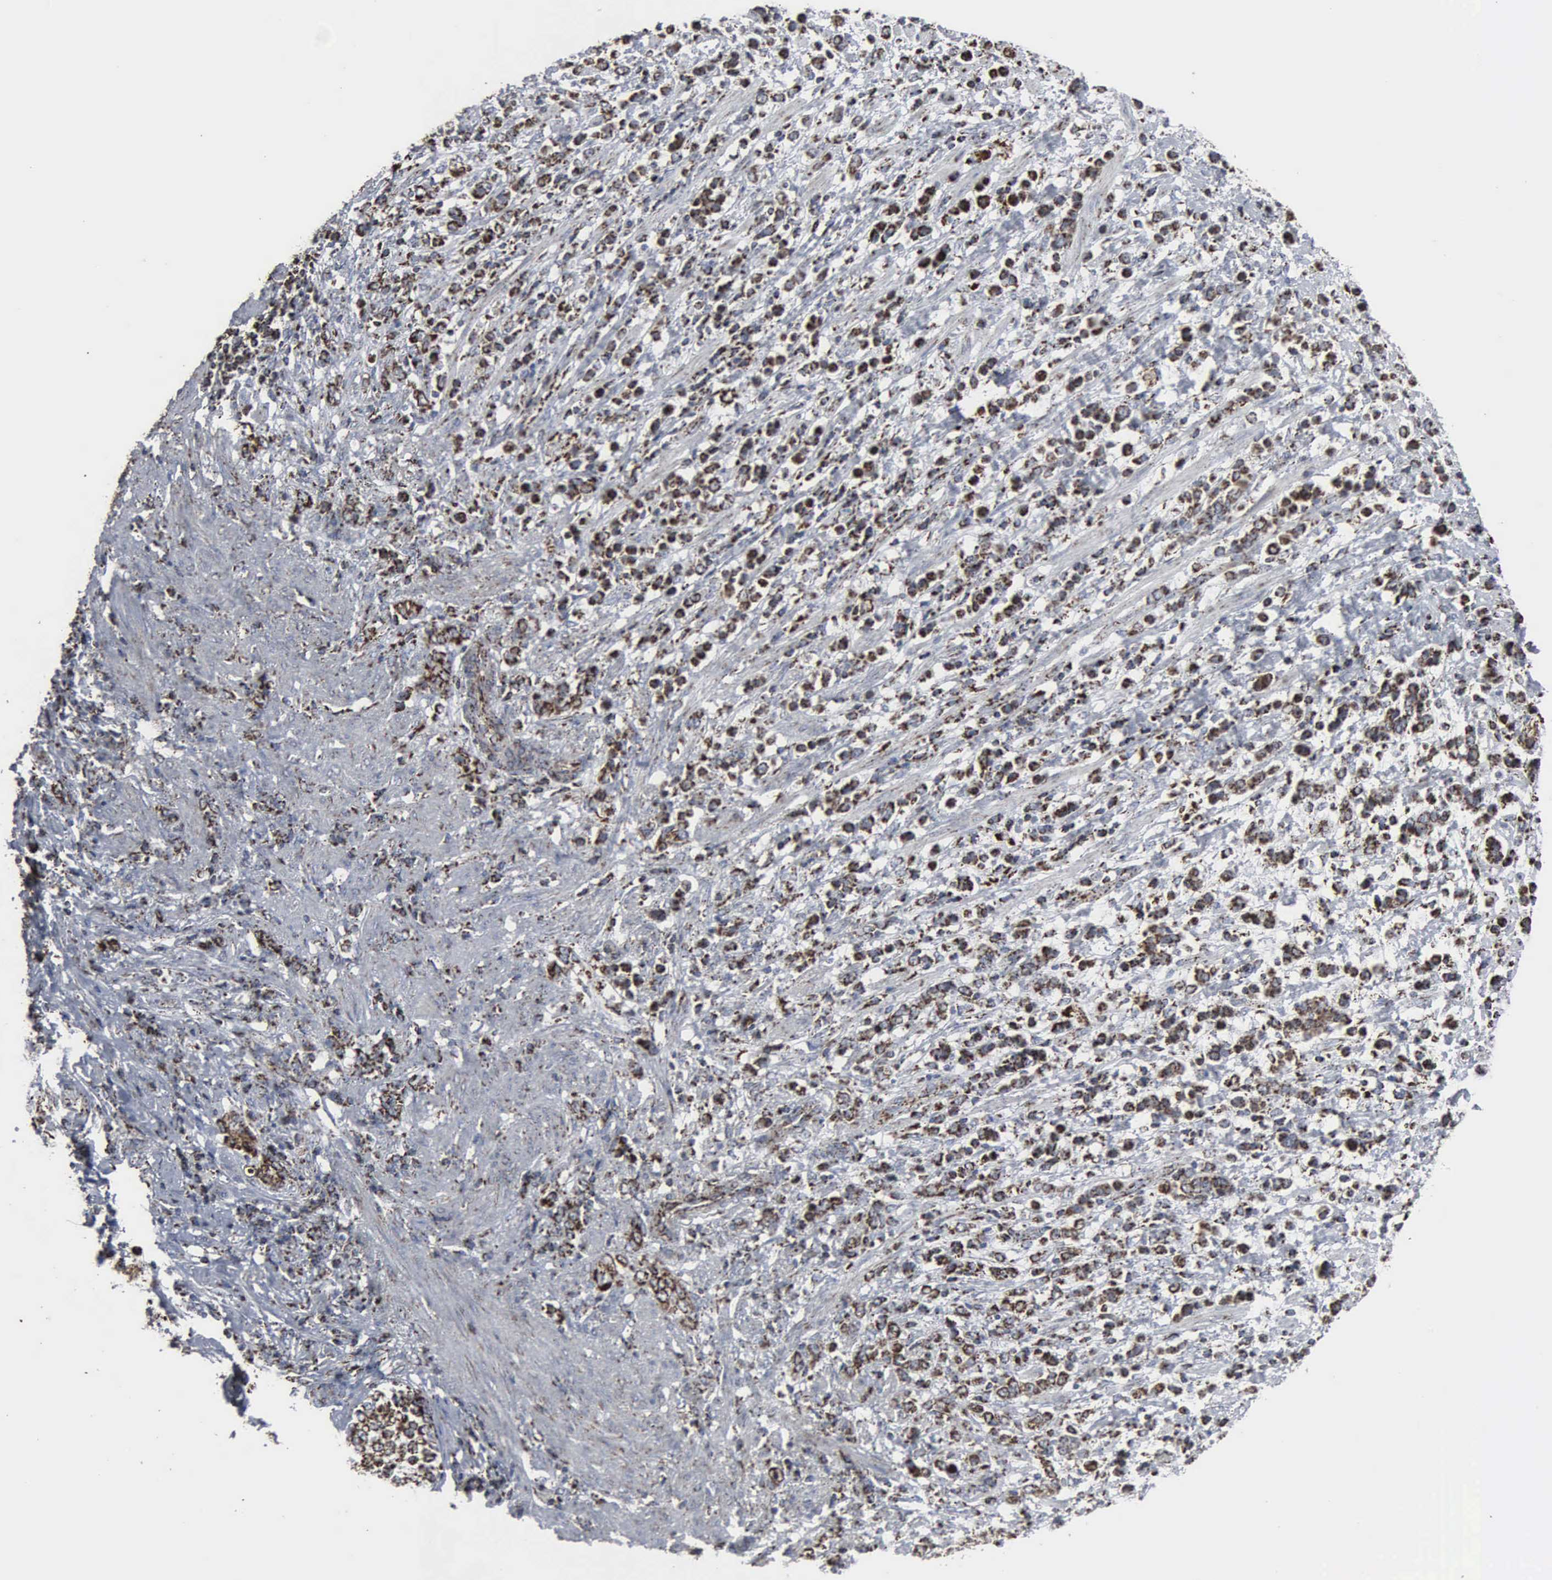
{"staining": {"intensity": "strong", "quantity": ">75%", "location": "cytoplasmic/membranous"}, "tissue": "stomach cancer", "cell_type": "Tumor cells", "image_type": "cancer", "snomed": [{"axis": "morphology", "description": "Adenocarcinoma, NOS"}, {"axis": "topography", "description": "Stomach, lower"}], "caption": "The histopathology image reveals a brown stain indicating the presence of a protein in the cytoplasmic/membranous of tumor cells in adenocarcinoma (stomach).", "gene": "HSPA9", "patient": {"sex": "male", "age": 88}}